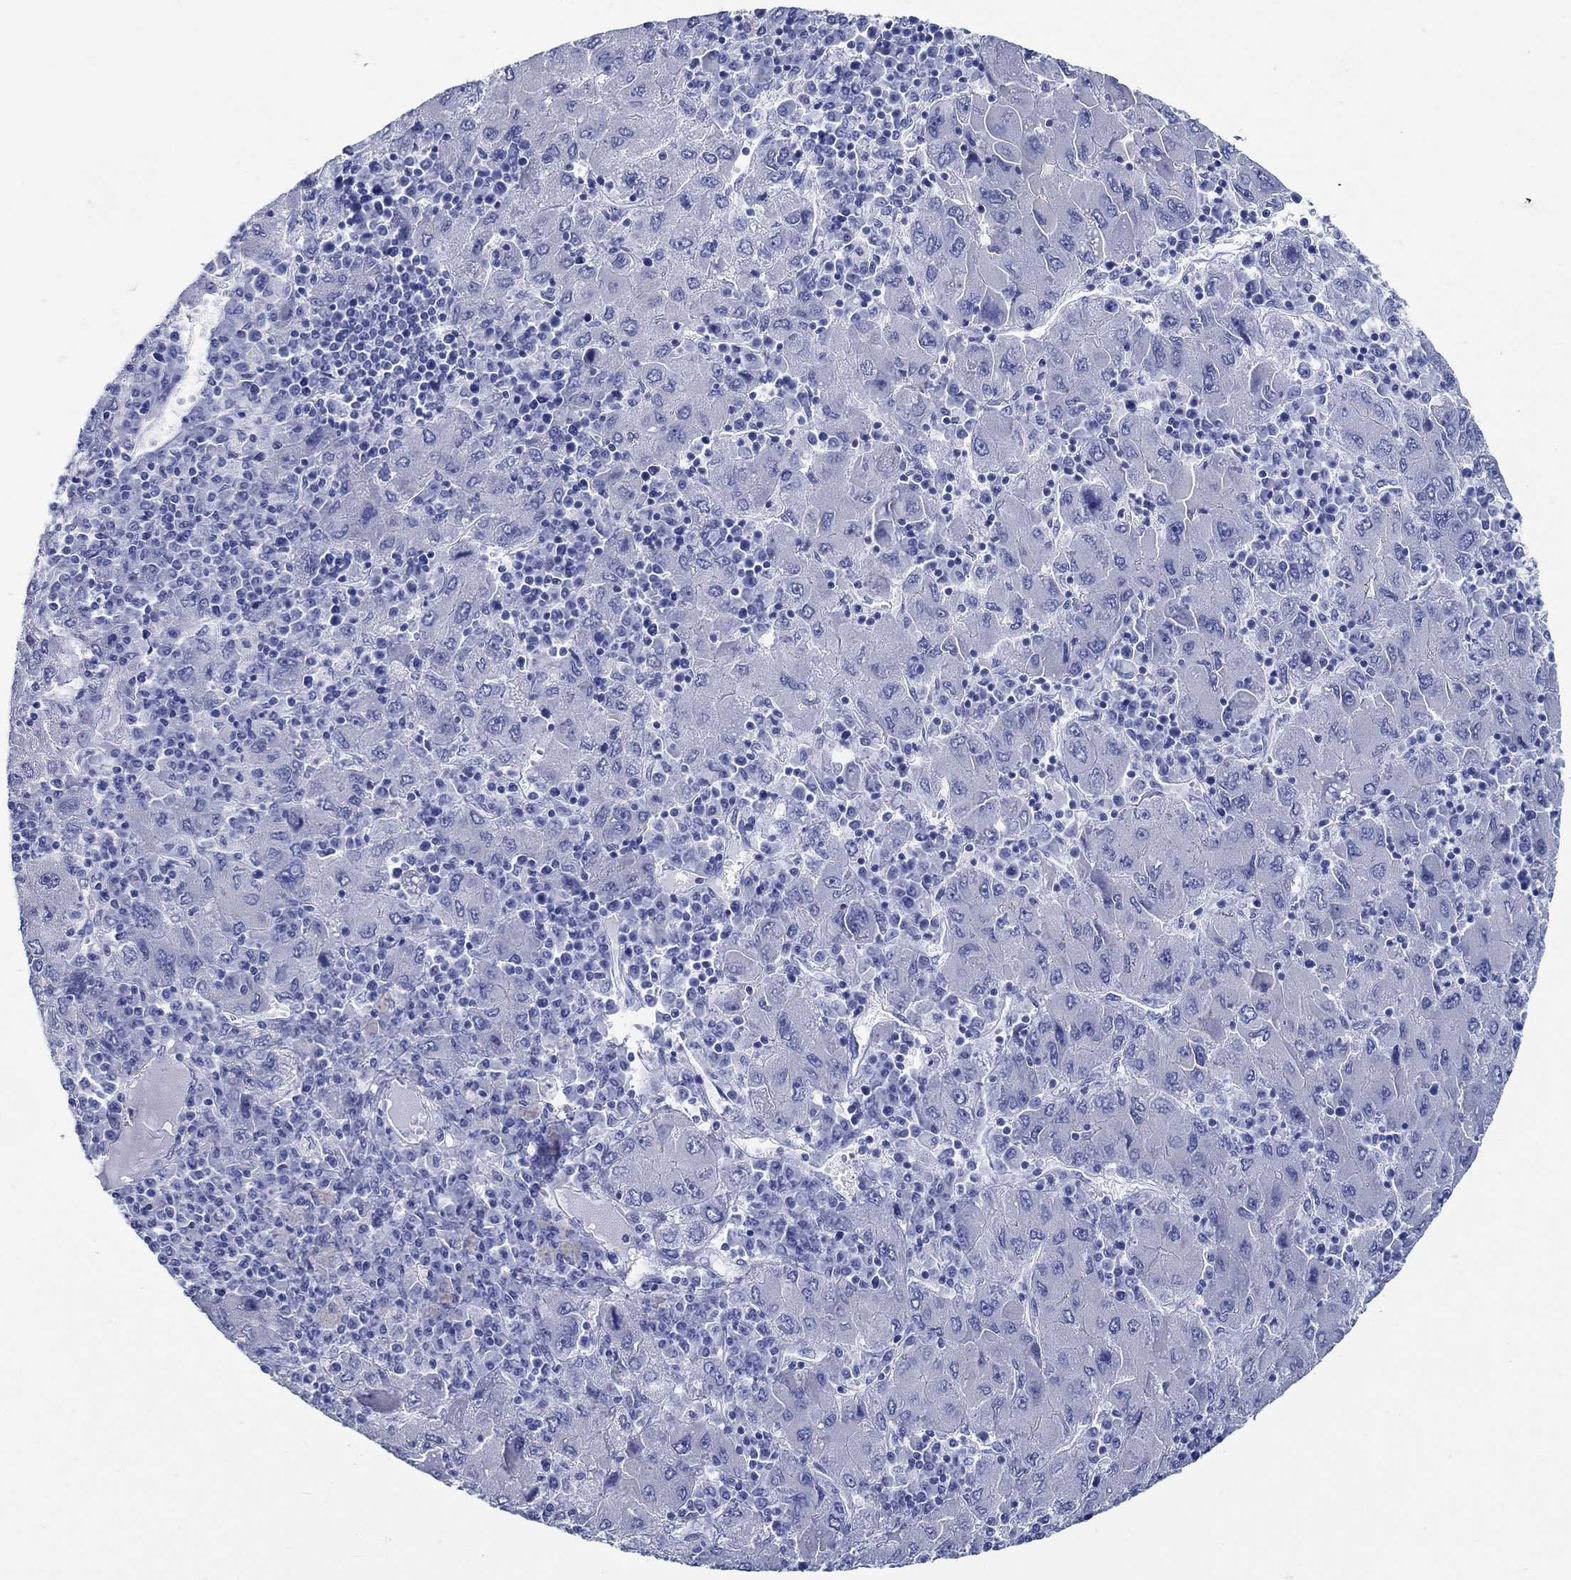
{"staining": {"intensity": "negative", "quantity": "none", "location": "none"}, "tissue": "liver cancer", "cell_type": "Tumor cells", "image_type": "cancer", "snomed": [{"axis": "morphology", "description": "Carcinoma, Hepatocellular, NOS"}, {"axis": "topography", "description": "Liver"}], "caption": "Tumor cells show no significant protein staining in liver cancer. (DAB immunohistochemistry with hematoxylin counter stain).", "gene": "RD3L", "patient": {"sex": "male", "age": 75}}